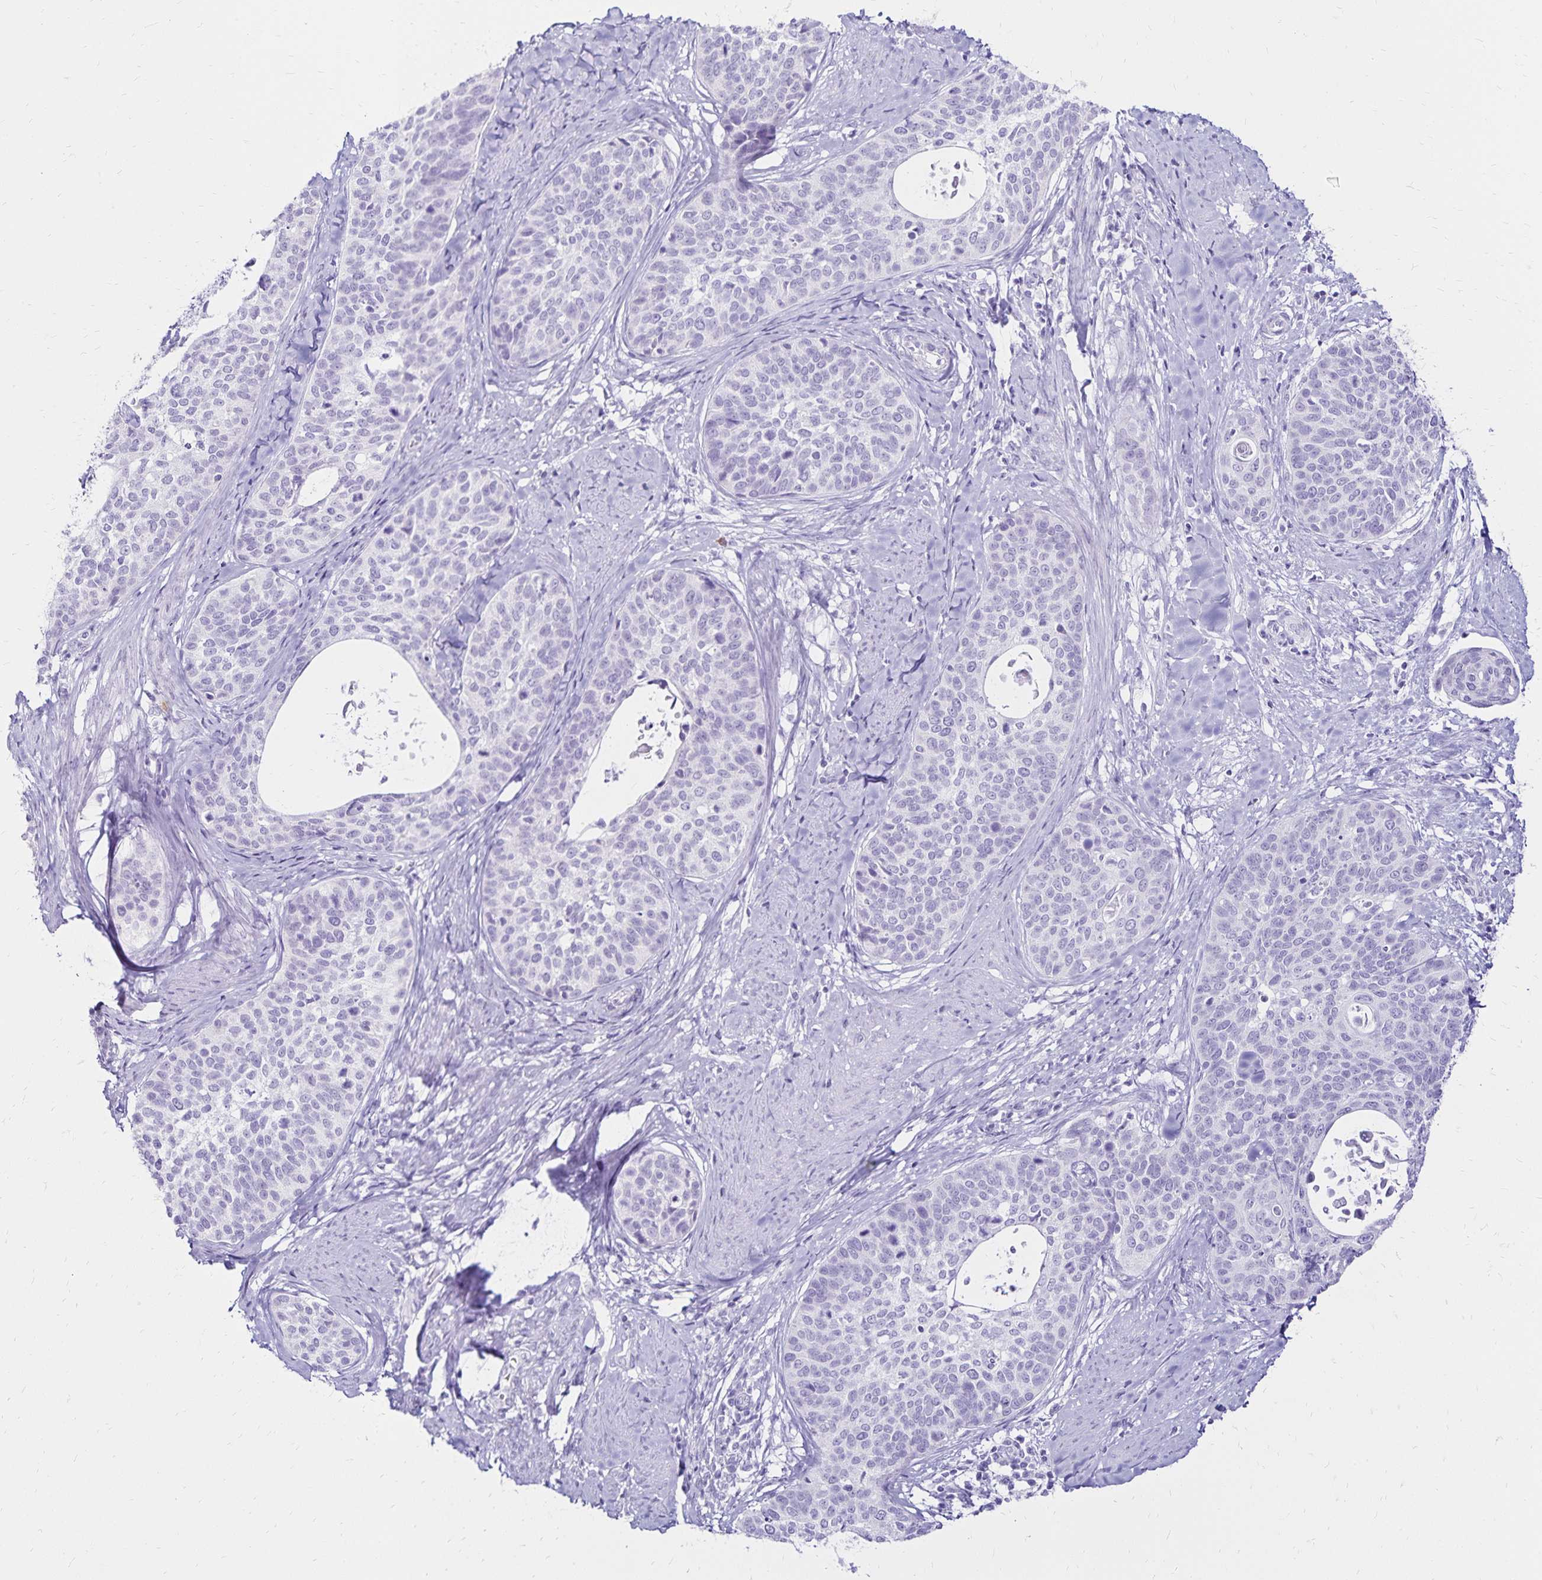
{"staining": {"intensity": "negative", "quantity": "none", "location": "none"}, "tissue": "cervical cancer", "cell_type": "Tumor cells", "image_type": "cancer", "snomed": [{"axis": "morphology", "description": "Squamous cell carcinoma, NOS"}, {"axis": "topography", "description": "Cervix"}], "caption": "This micrograph is of cervical cancer (squamous cell carcinoma) stained with immunohistochemistry to label a protein in brown with the nuclei are counter-stained blue. There is no staining in tumor cells. (DAB (3,3'-diaminobenzidine) immunohistochemistry, high magnification).", "gene": "LIN28B", "patient": {"sex": "female", "age": 69}}